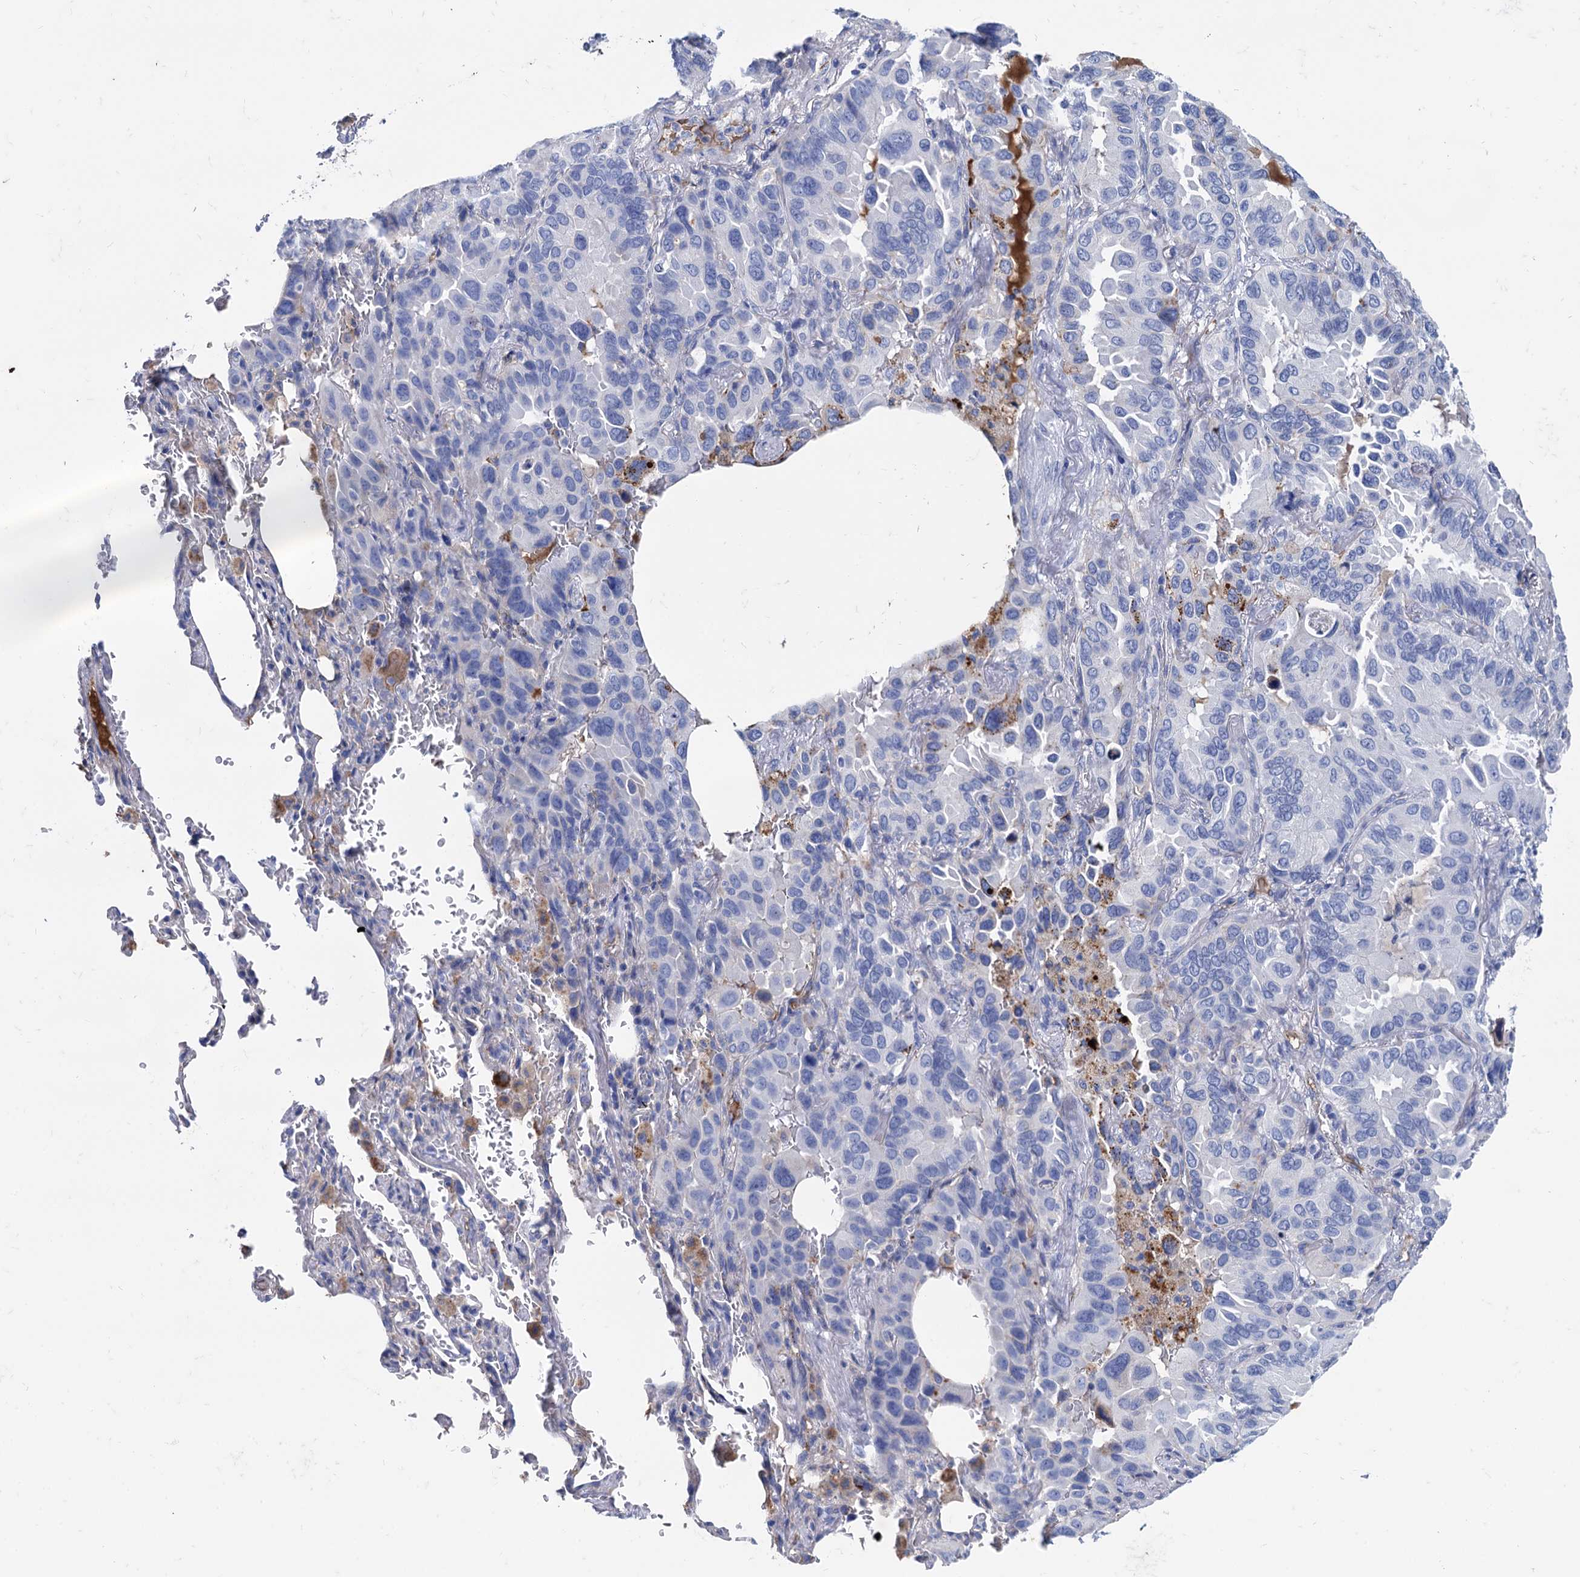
{"staining": {"intensity": "negative", "quantity": "none", "location": "none"}, "tissue": "lung cancer", "cell_type": "Tumor cells", "image_type": "cancer", "snomed": [{"axis": "morphology", "description": "Adenocarcinoma, NOS"}, {"axis": "topography", "description": "Lung"}], "caption": "This is an immunohistochemistry (IHC) photomicrograph of lung adenocarcinoma. There is no staining in tumor cells.", "gene": "APOD", "patient": {"sex": "male", "age": 64}}